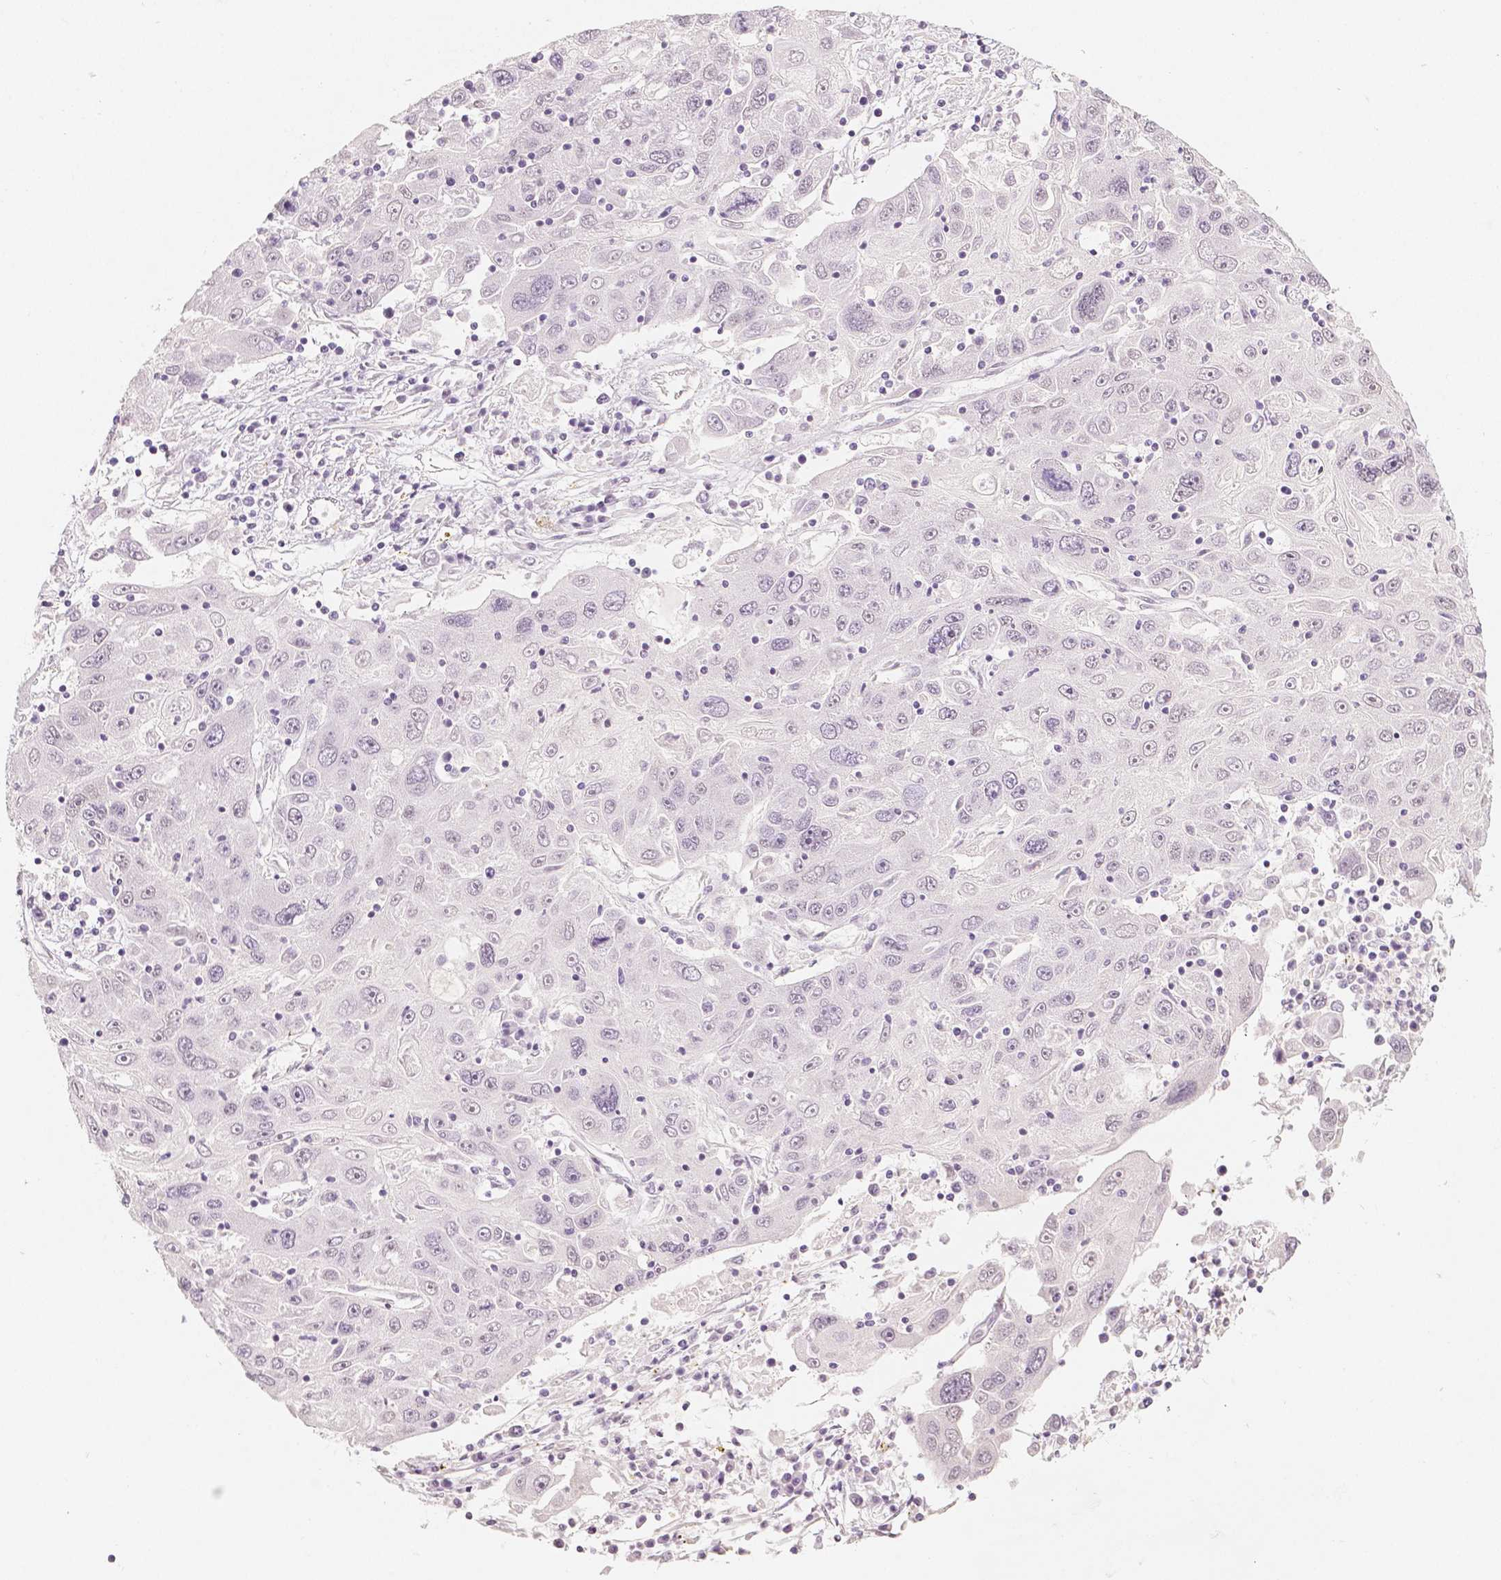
{"staining": {"intensity": "negative", "quantity": "none", "location": "none"}, "tissue": "stomach cancer", "cell_type": "Tumor cells", "image_type": "cancer", "snomed": [{"axis": "morphology", "description": "Adenocarcinoma, NOS"}, {"axis": "topography", "description": "Stomach"}], "caption": "Human stomach cancer stained for a protein using immunohistochemistry (IHC) reveals no positivity in tumor cells.", "gene": "KDM5B", "patient": {"sex": "male", "age": 56}}